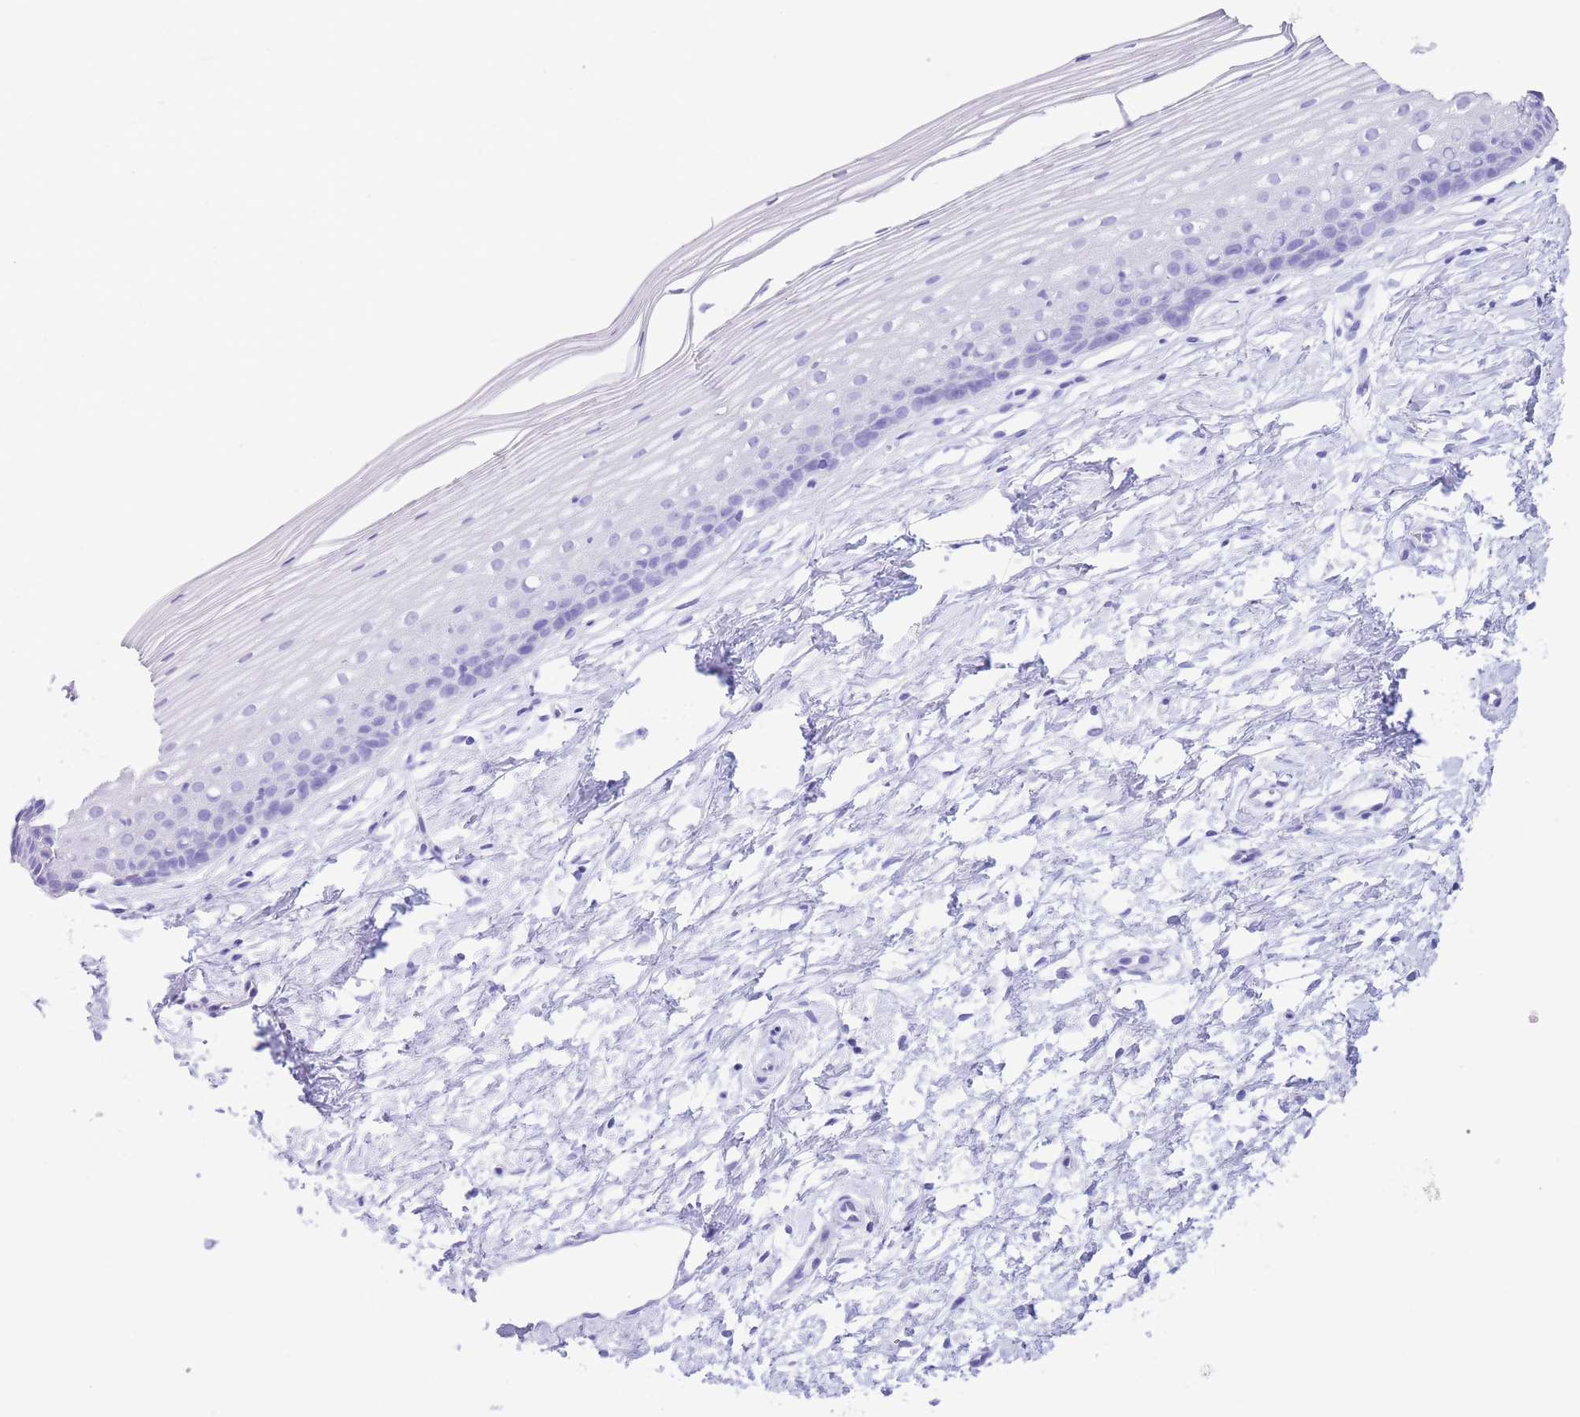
{"staining": {"intensity": "negative", "quantity": "none", "location": "none"}, "tissue": "cervix", "cell_type": "Glandular cells", "image_type": "normal", "snomed": [{"axis": "morphology", "description": "Normal tissue, NOS"}, {"axis": "topography", "description": "Cervix"}], "caption": "This is a micrograph of immunohistochemistry (IHC) staining of normal cervix, which shows no expression in glandular cells.", "gene": "SLCO1B1", "patient": {"sex": "female", "age": 40}}